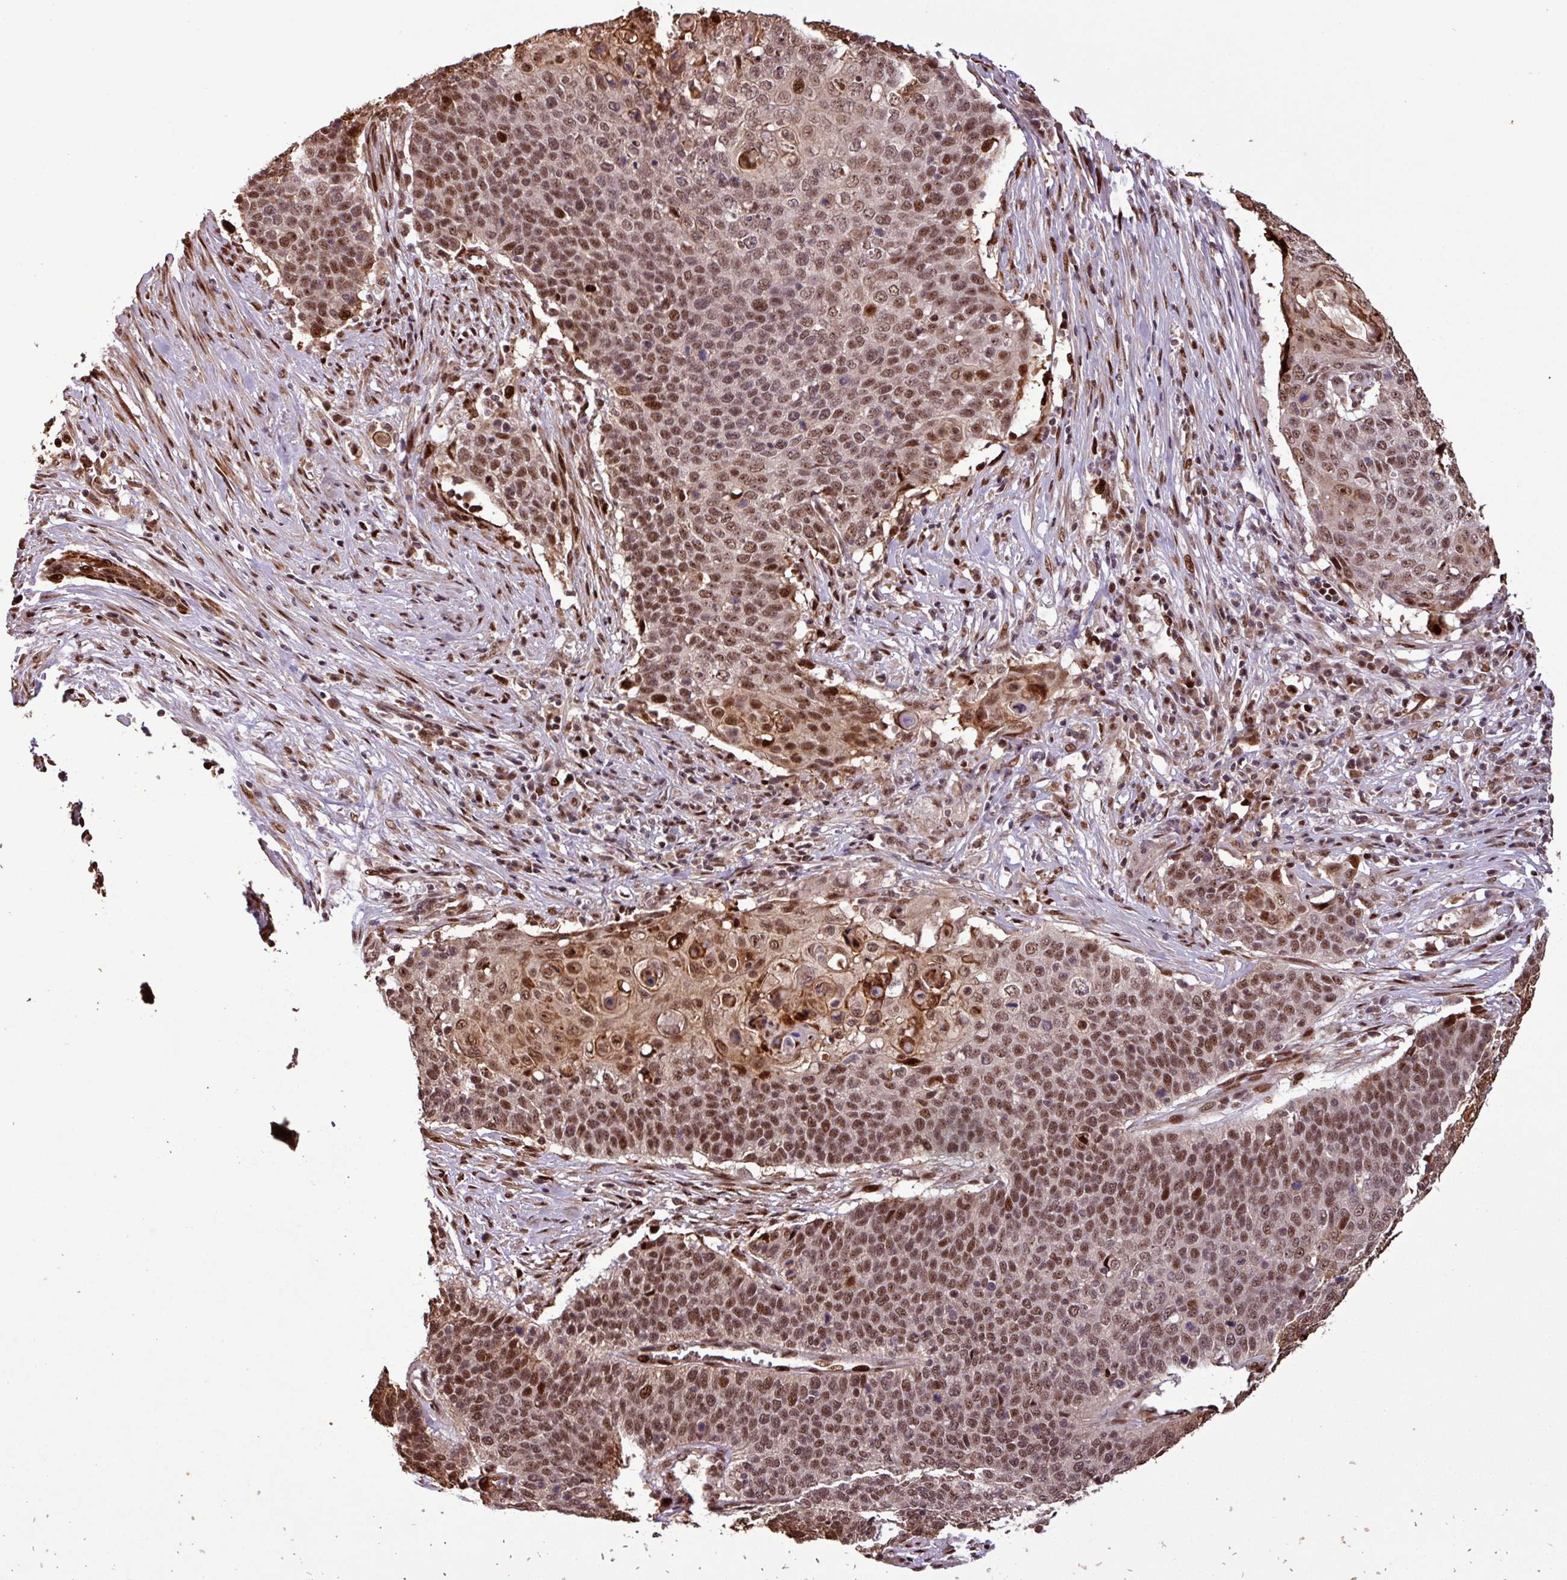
{"staining": {"intensity": "moderate", "quantity": ">75%", "location": "nuclear"}, "tissue": "cervical cancer", "cell_type": "Tumor cells", "image_type": "cancer", "snomed": [{"axis": "morphology", "description": "Squamous cell carcinoma, NOS"}, {"axis": "topography", "description": "Cervix"}], "caption": "Cervical squamous cell carcinoma stained for a protein shows moderate nuclear positivity in tumor cells.", "gene": "SLC22A24", "patient": {"sex": "female", "age": 39}}